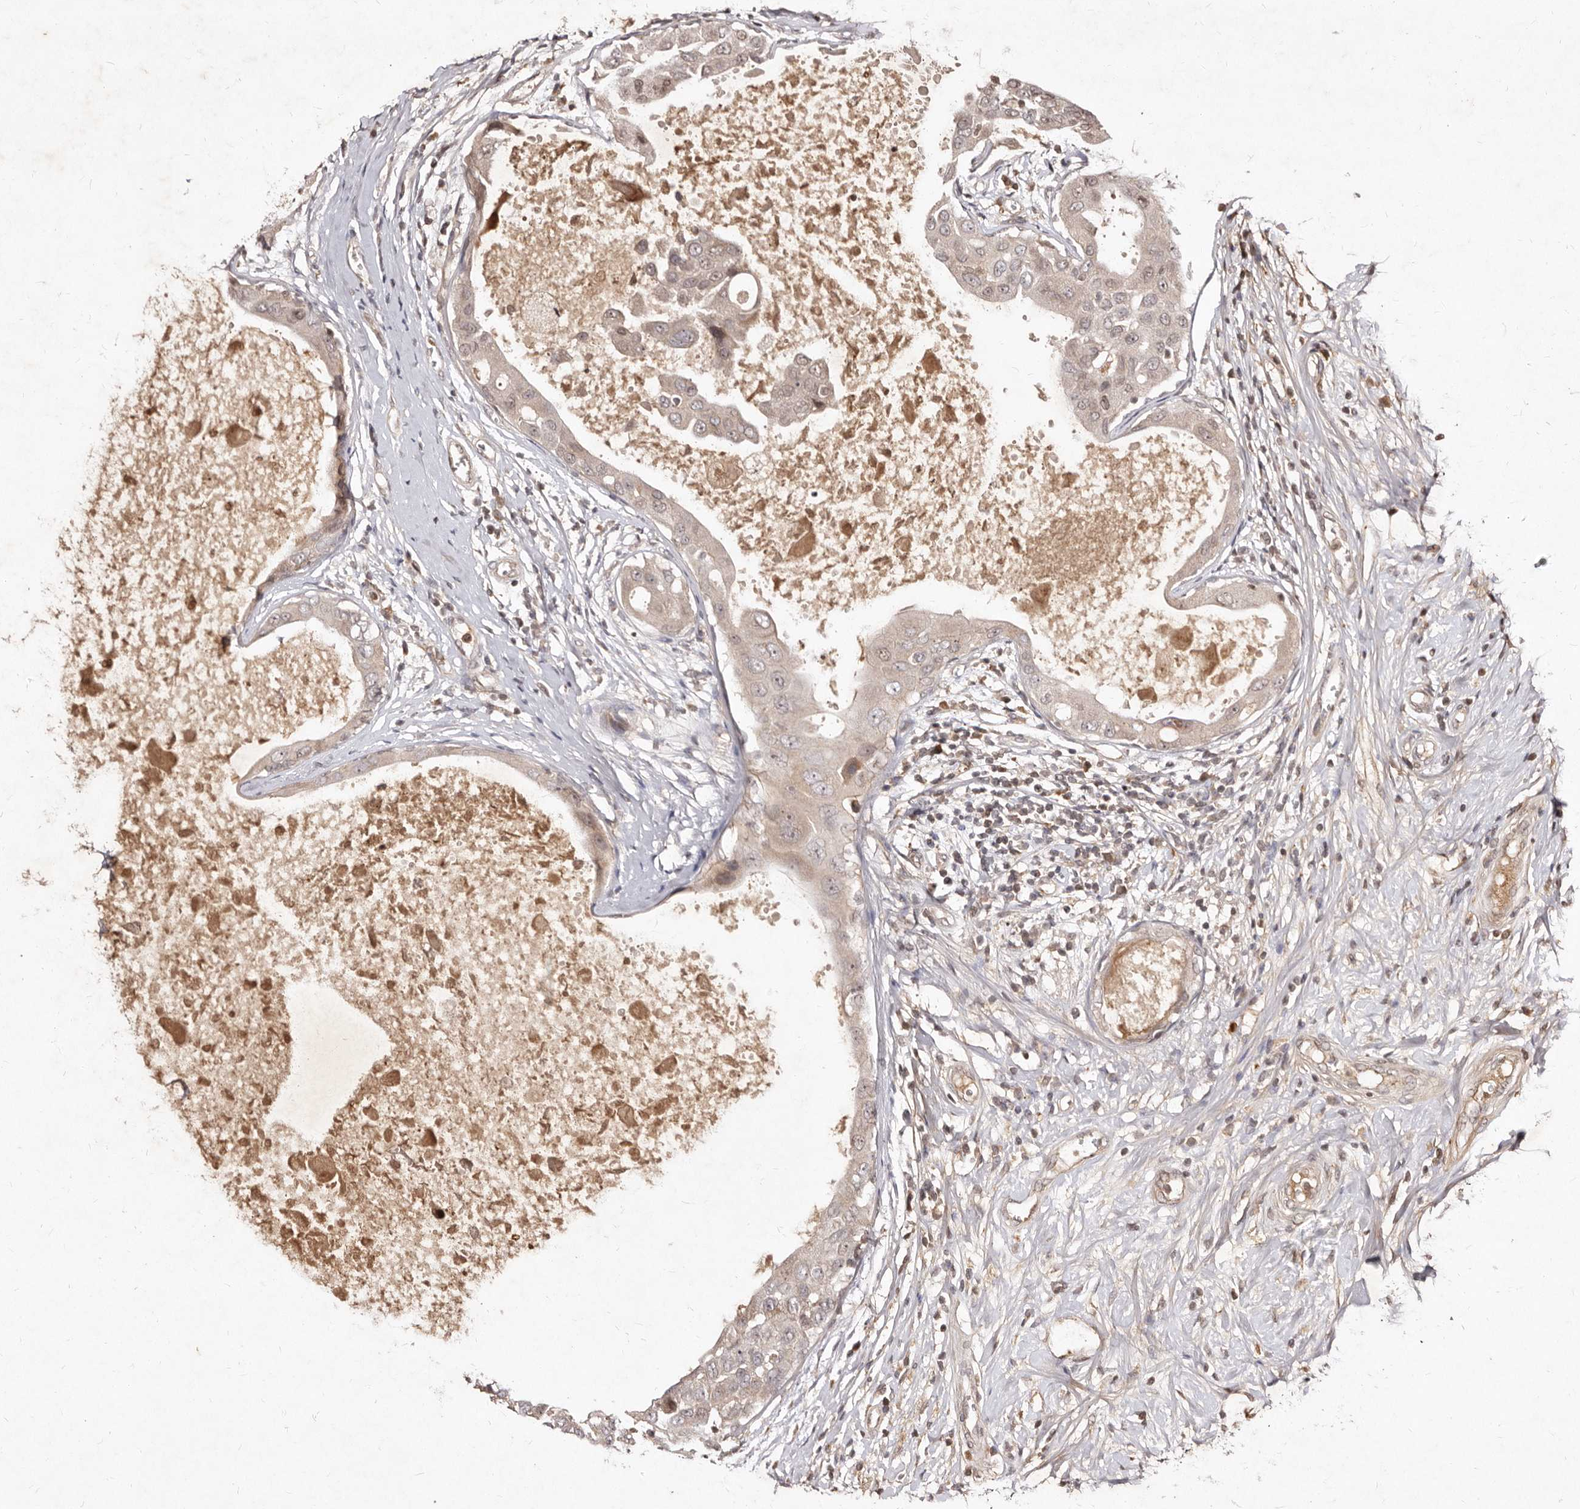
{"staining": {"intensity": "weak", "quantity": ">75%", "location": "cytoplasmic/membranous,nuclear"}, "tissue": "breast cancer", "cell_type": "Tumor cells", "image_type": "cancer", "snomed": [{"axis": "morphology", "description": "Duct carcinoma"}, {"axis": "topography", "description": "Breast"}], "caption": "There is low levels of weak cytoplasmic/membranous and nuclear positivity in tumor cells of breast intraductal carcinoma, as demonstrated by immunohistochemical staining (brown color).", "gene": "LCORL", "patient": {"sex": "female", "age": 27}}